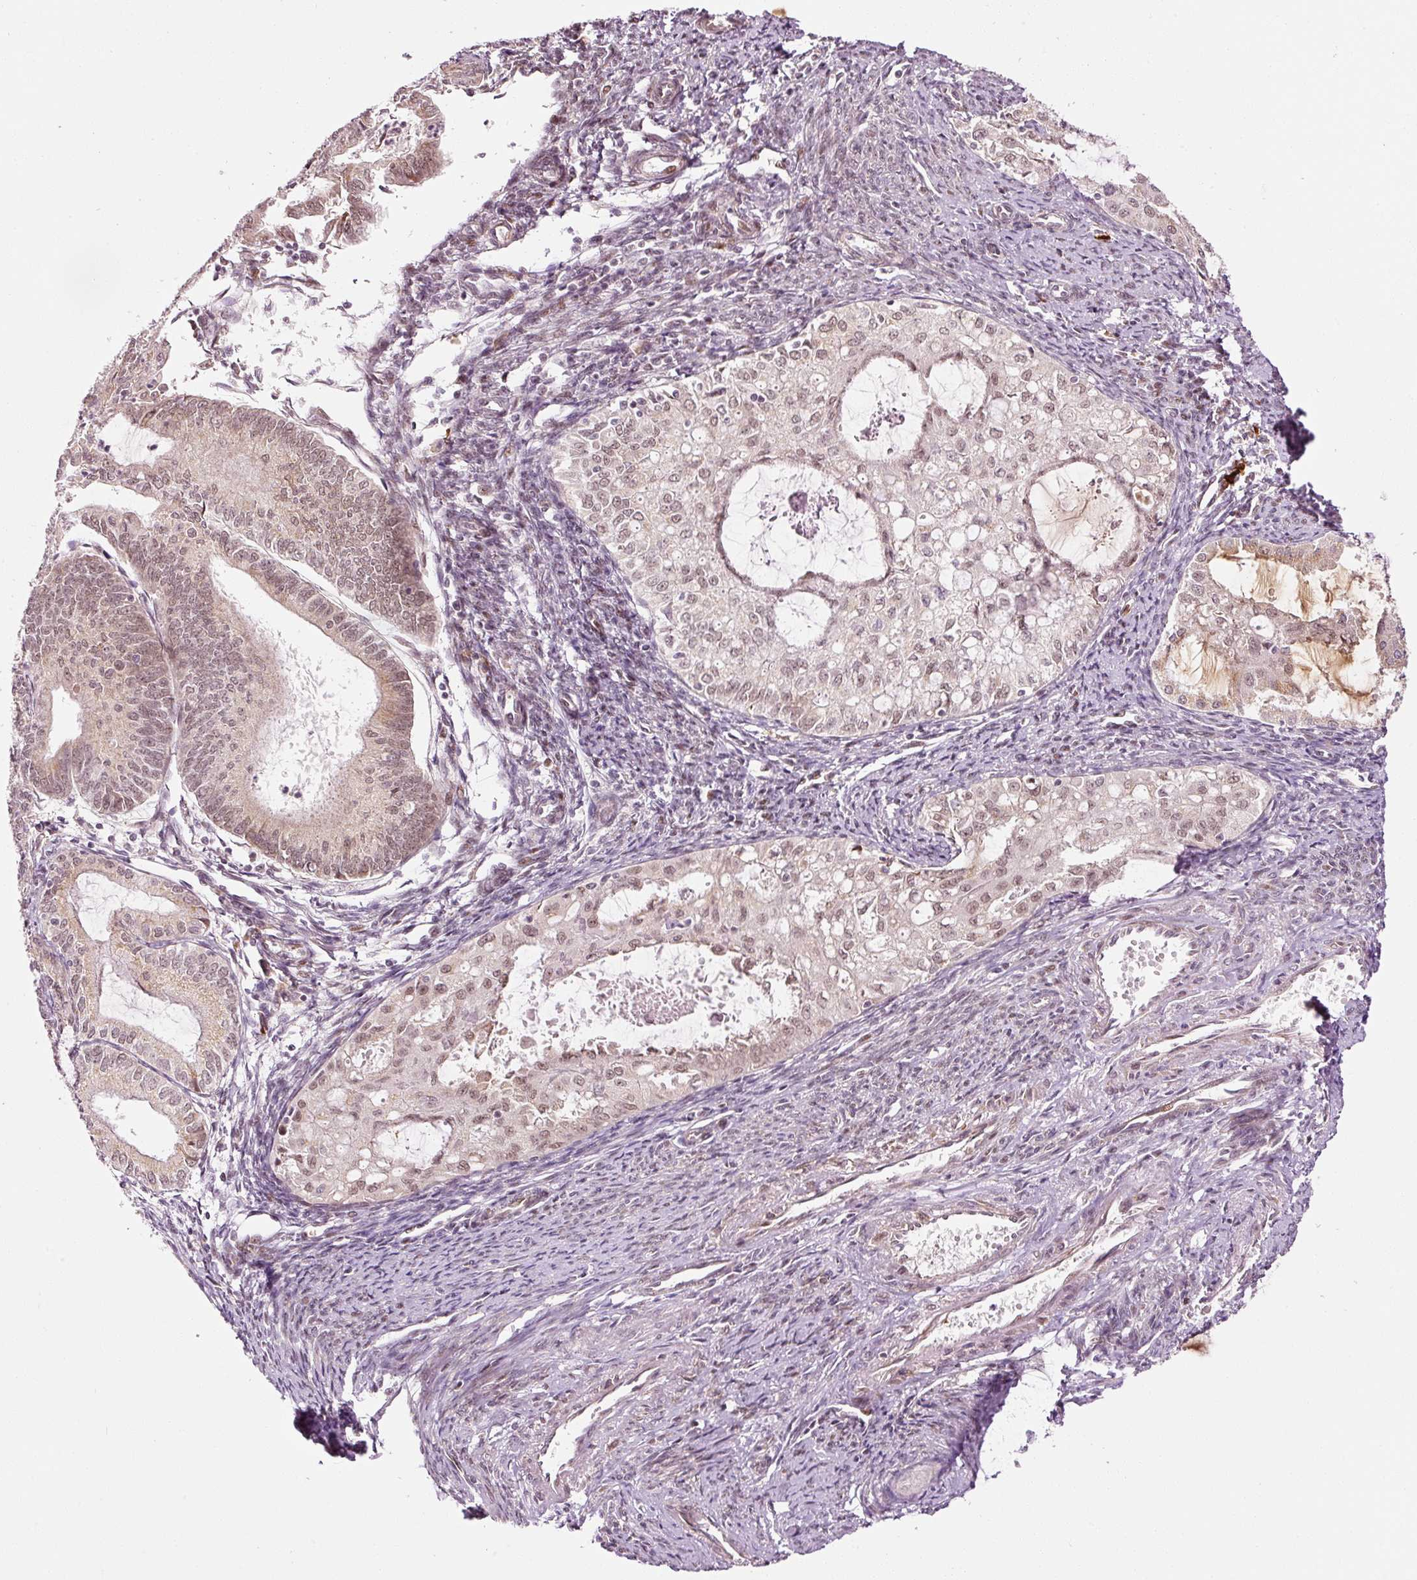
{"staining": {"intensity": "weak", "quantity": "25%-75%", "location": "cytoplasmic/membranous,nuclear"}, "tissue": "endometrial cancer", "cell_type": "Tumor cells", "image_type": "cancer", "snomed": [{"axis": "morphology", "description": "Adenocarcinoma, NOS"}, {"axis": "topography", "description": "Endometrium"}], "caption": "An immunohistochemistry micrograph of tumor tissue is shown. Protein staining in brown labels weak cytoplasmic/membranous and nuclear positivity in adenocarcinoma (endometrial) within tumor cells.", "gene": "ANKRD20A1", "patient": {"sex": "female", "age": 70}}